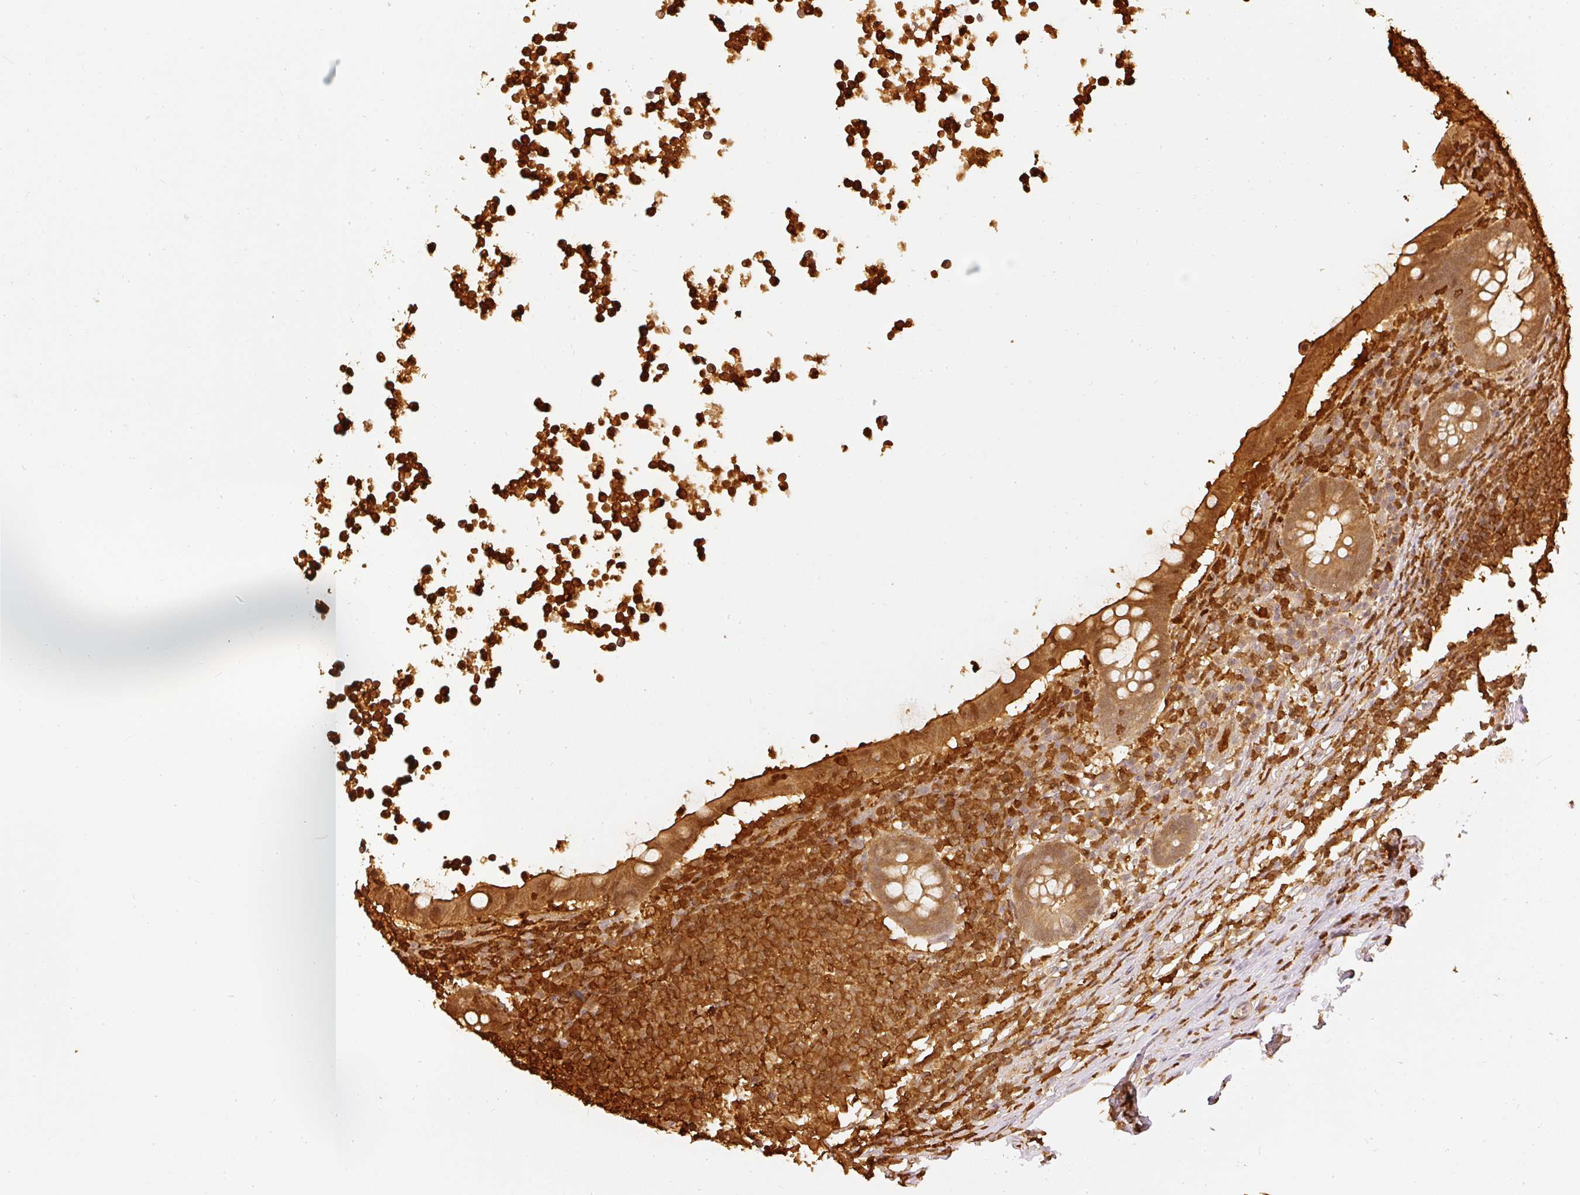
{"staining": {"intensity": "moderate", "quantity": ">75%", "location": "cytoplasmic/membranous,nuclear"}, "tissue": "appendix", "cell_type": "Glandular cells", "image_type": "normal", "snomed": [{"axis": "morphology", "description": "Normal tissue, NOS"}, {"axis": "topography", "description": "Appendix"}], "caption": "DAB (3,3'-diaminobenzidine) immunohistochemical staining of benign human appendix reveals moderate cytoplasmic/membranous,nuclear protein expression in about >75% of glandular cells.", "gene": "PFN1", "patient": {"sex": "female", "age": 56}}